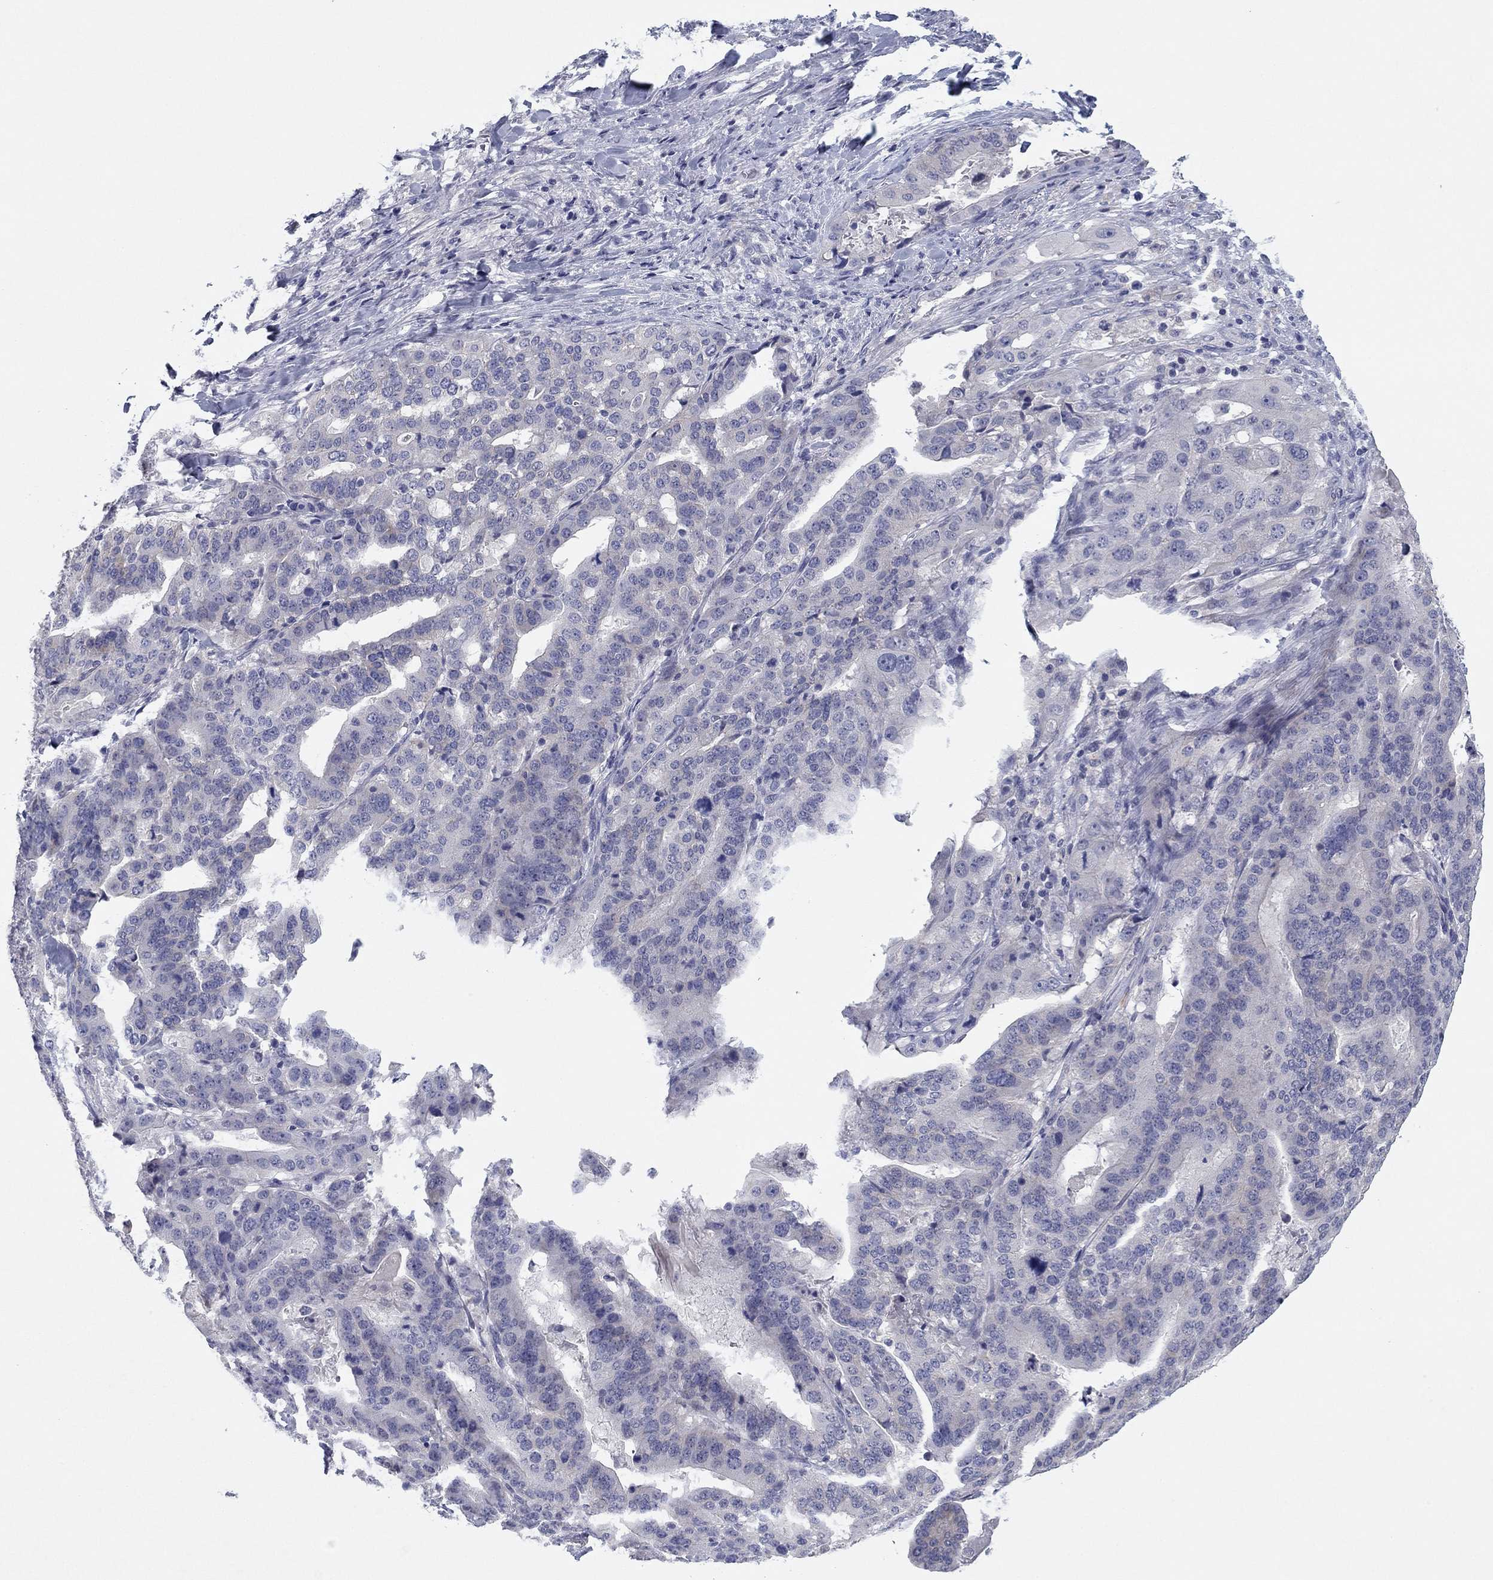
{"staining": {"intensity": "negative", "quantity": "none", "location": "none"}, "tissue": "stomach cancer", "cell_type": "Tumor cells", "image_type": "cancer", "snomed": [{"axis": "morphology", "description": "Adenocarcinoma, NOS"}, {"axis": "topography", "description": "Stomach"}], "caption": "Immunohistochemistry of stomach cancer displays no staining in tumor cells. (DAB (3,3'-diaminobenzidine) IHC visualized using brightfield microscopy, high magnification).", "gene": "CNTNAP4", "patient": {"sex": "male", "age": 48}}